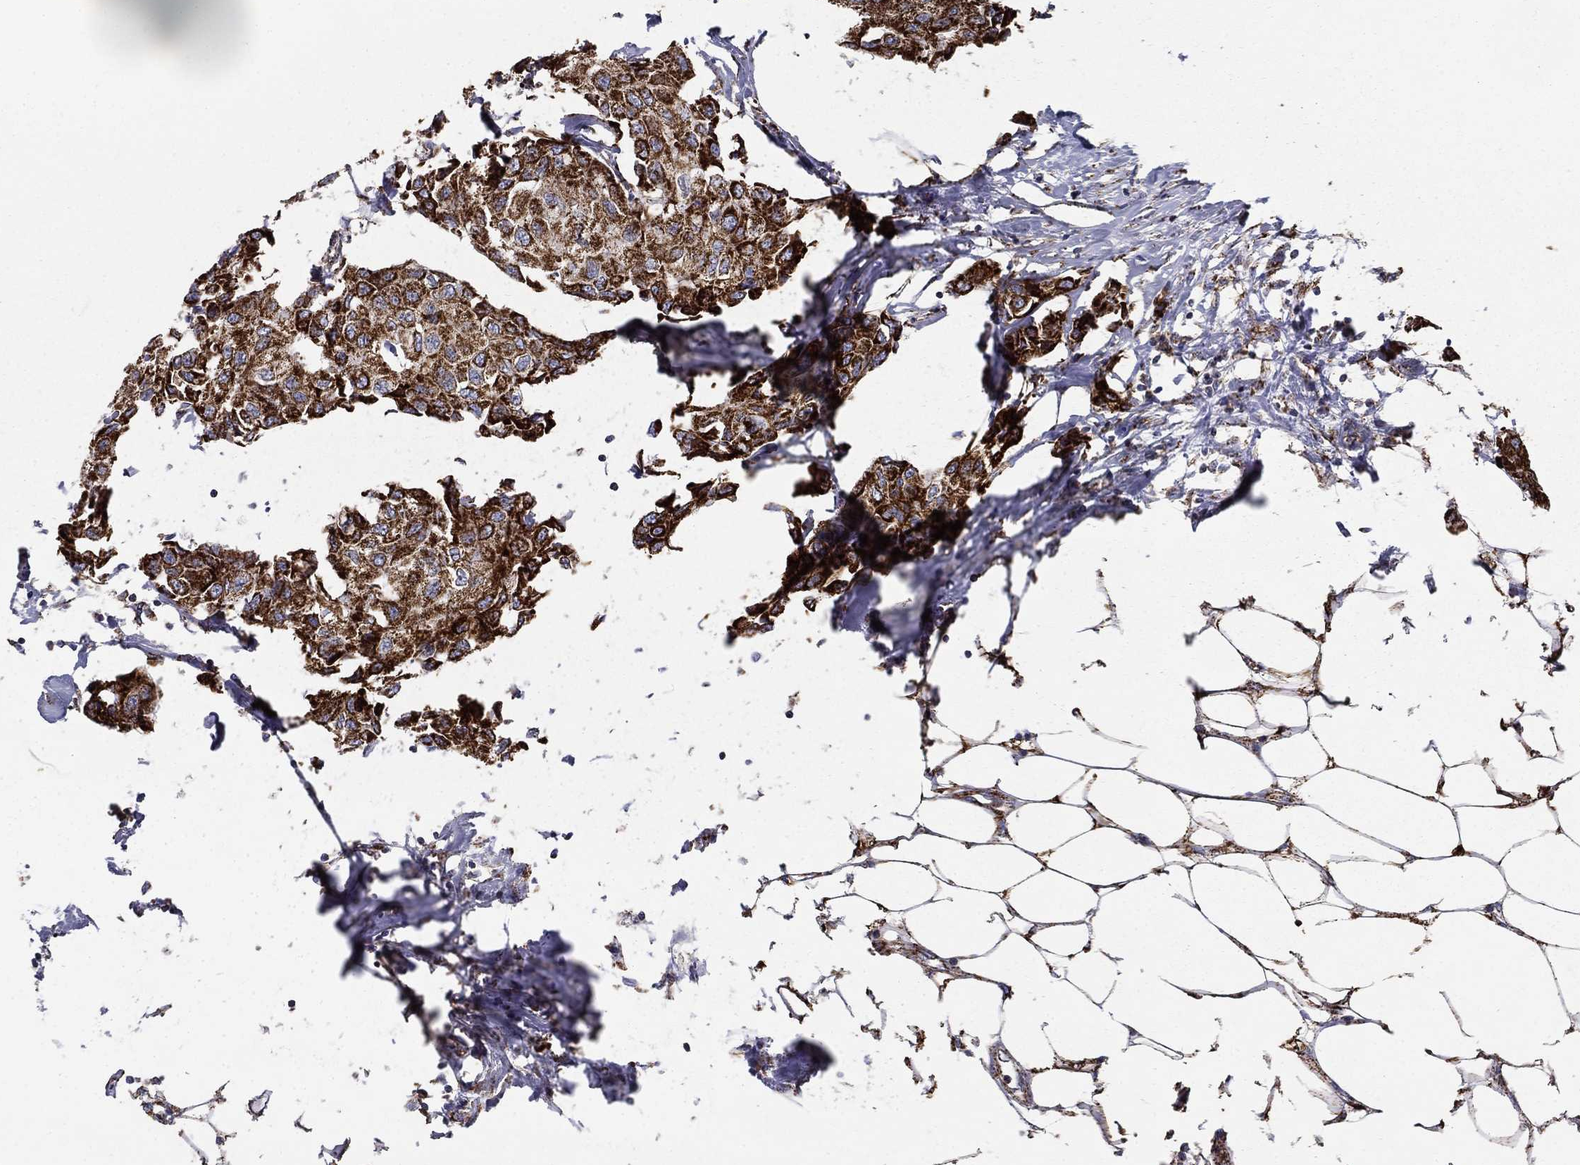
{"staining": {"intensity": "strong", "quantity": ">75%", "location": "cytoplasmic/membranous"}, "tissue": "breast cancer", "cell_type": "Tumor cells", "image_type": "cancer", "snomed": [{"axis": "morphology", "description": "Duct carcinoma"}, {"axis": "topography", "description": "Breast"}], "caption": "Approximately >75% of tumor cells in human breast cancer (intraductal carcinoma) show strong cytoplasmic/membranous protein expression as visualized by brown immunohistochemical staining.", "gene": "GCSH", "patient": {"sex": "female", "age": 80}}